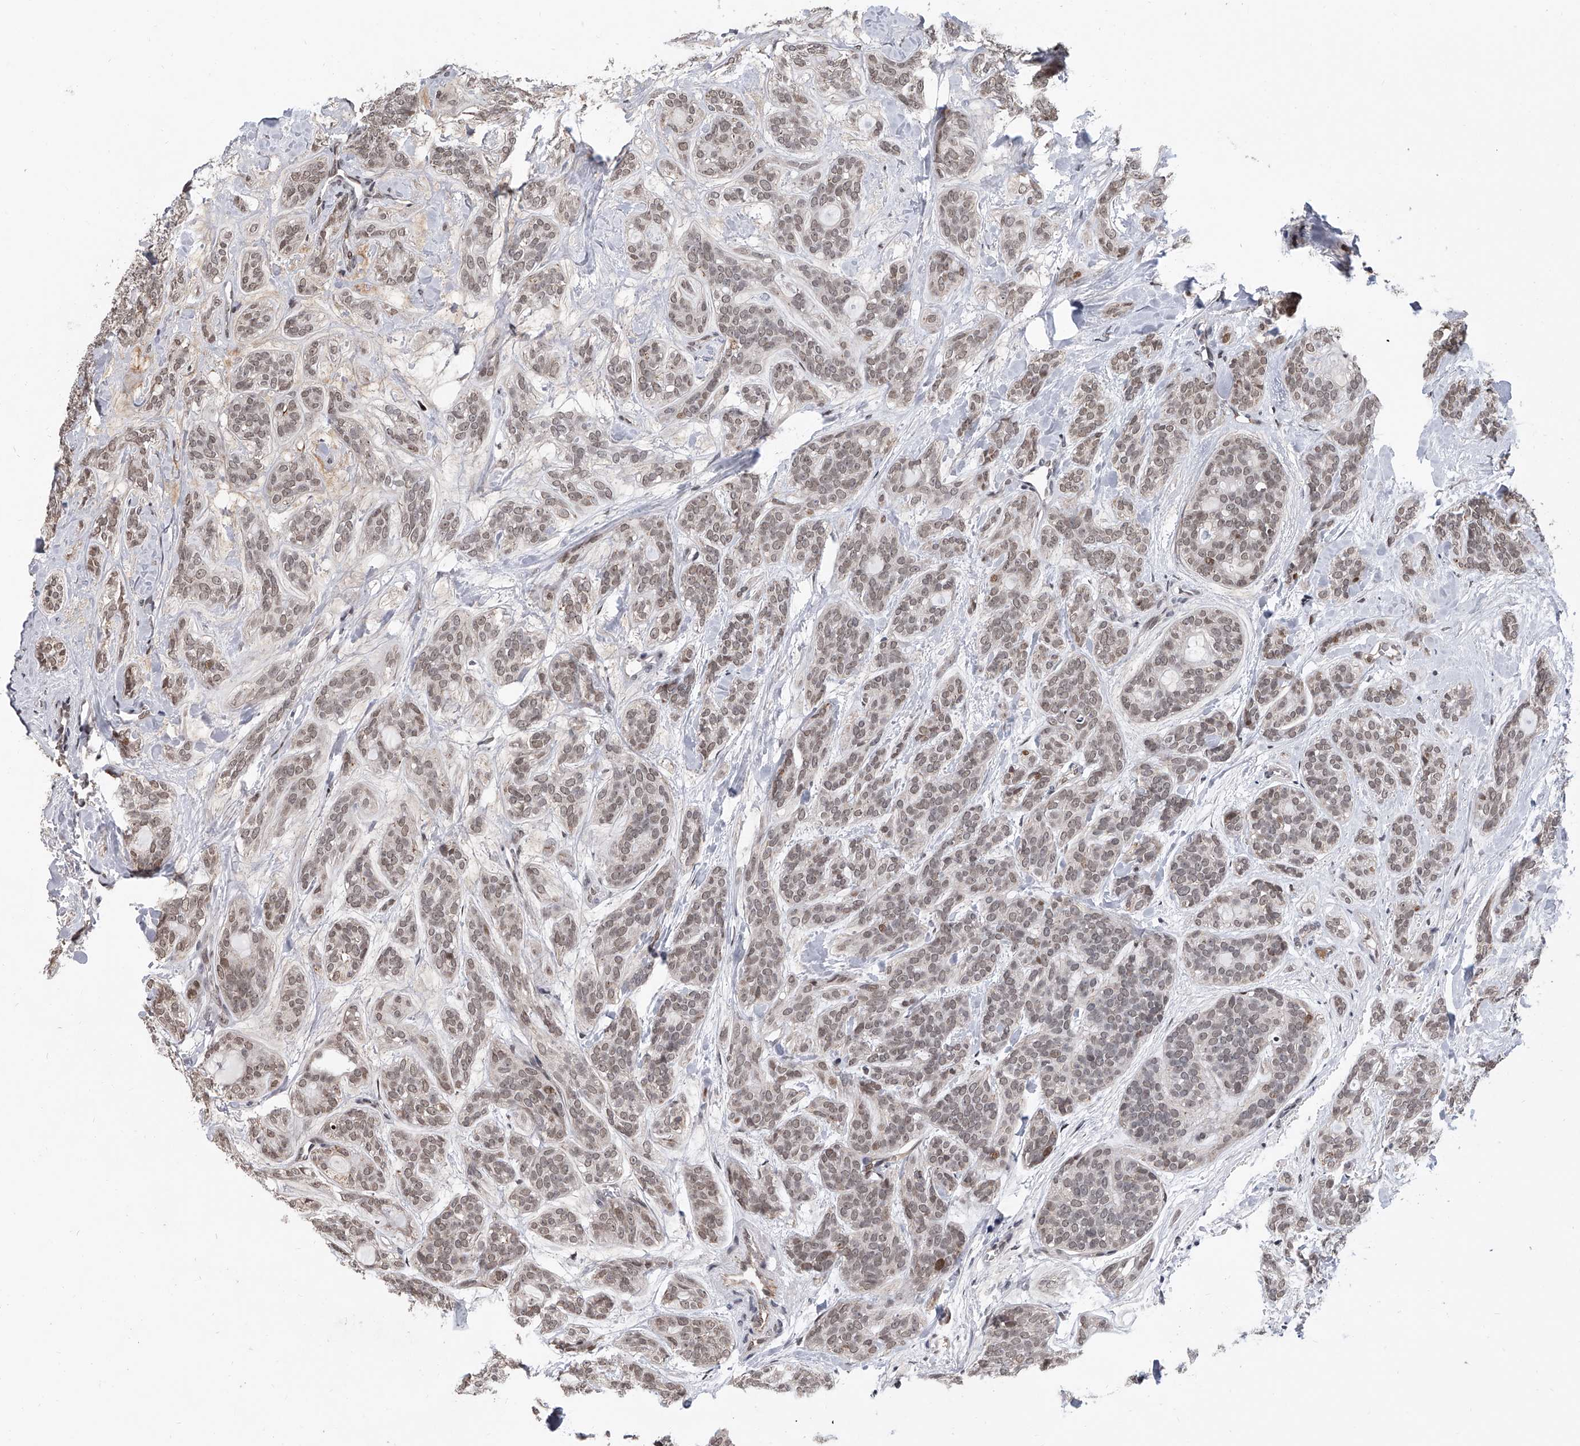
{"staining": {"intensity": "weak", "quantity": "25%-75%", "location": "nuclear"}, "tissue": "head and neck cancer", "cell_type": "Tumor cells", "image_type": "cancer", "snomed": [{"axis": "morphology", "description": "Adenocarcinoma, NOS"}, {"axis": "topography", "description": "Head-Neck"}], "caption": "This is a histology image of immunohistochemistry (IHC) staining of head and neck adenocarcinoma, which shows weak staining in the nuclear of tumor cells.", "gene": "ZNF426", "patient": {"sex": "male", "age": 66}}